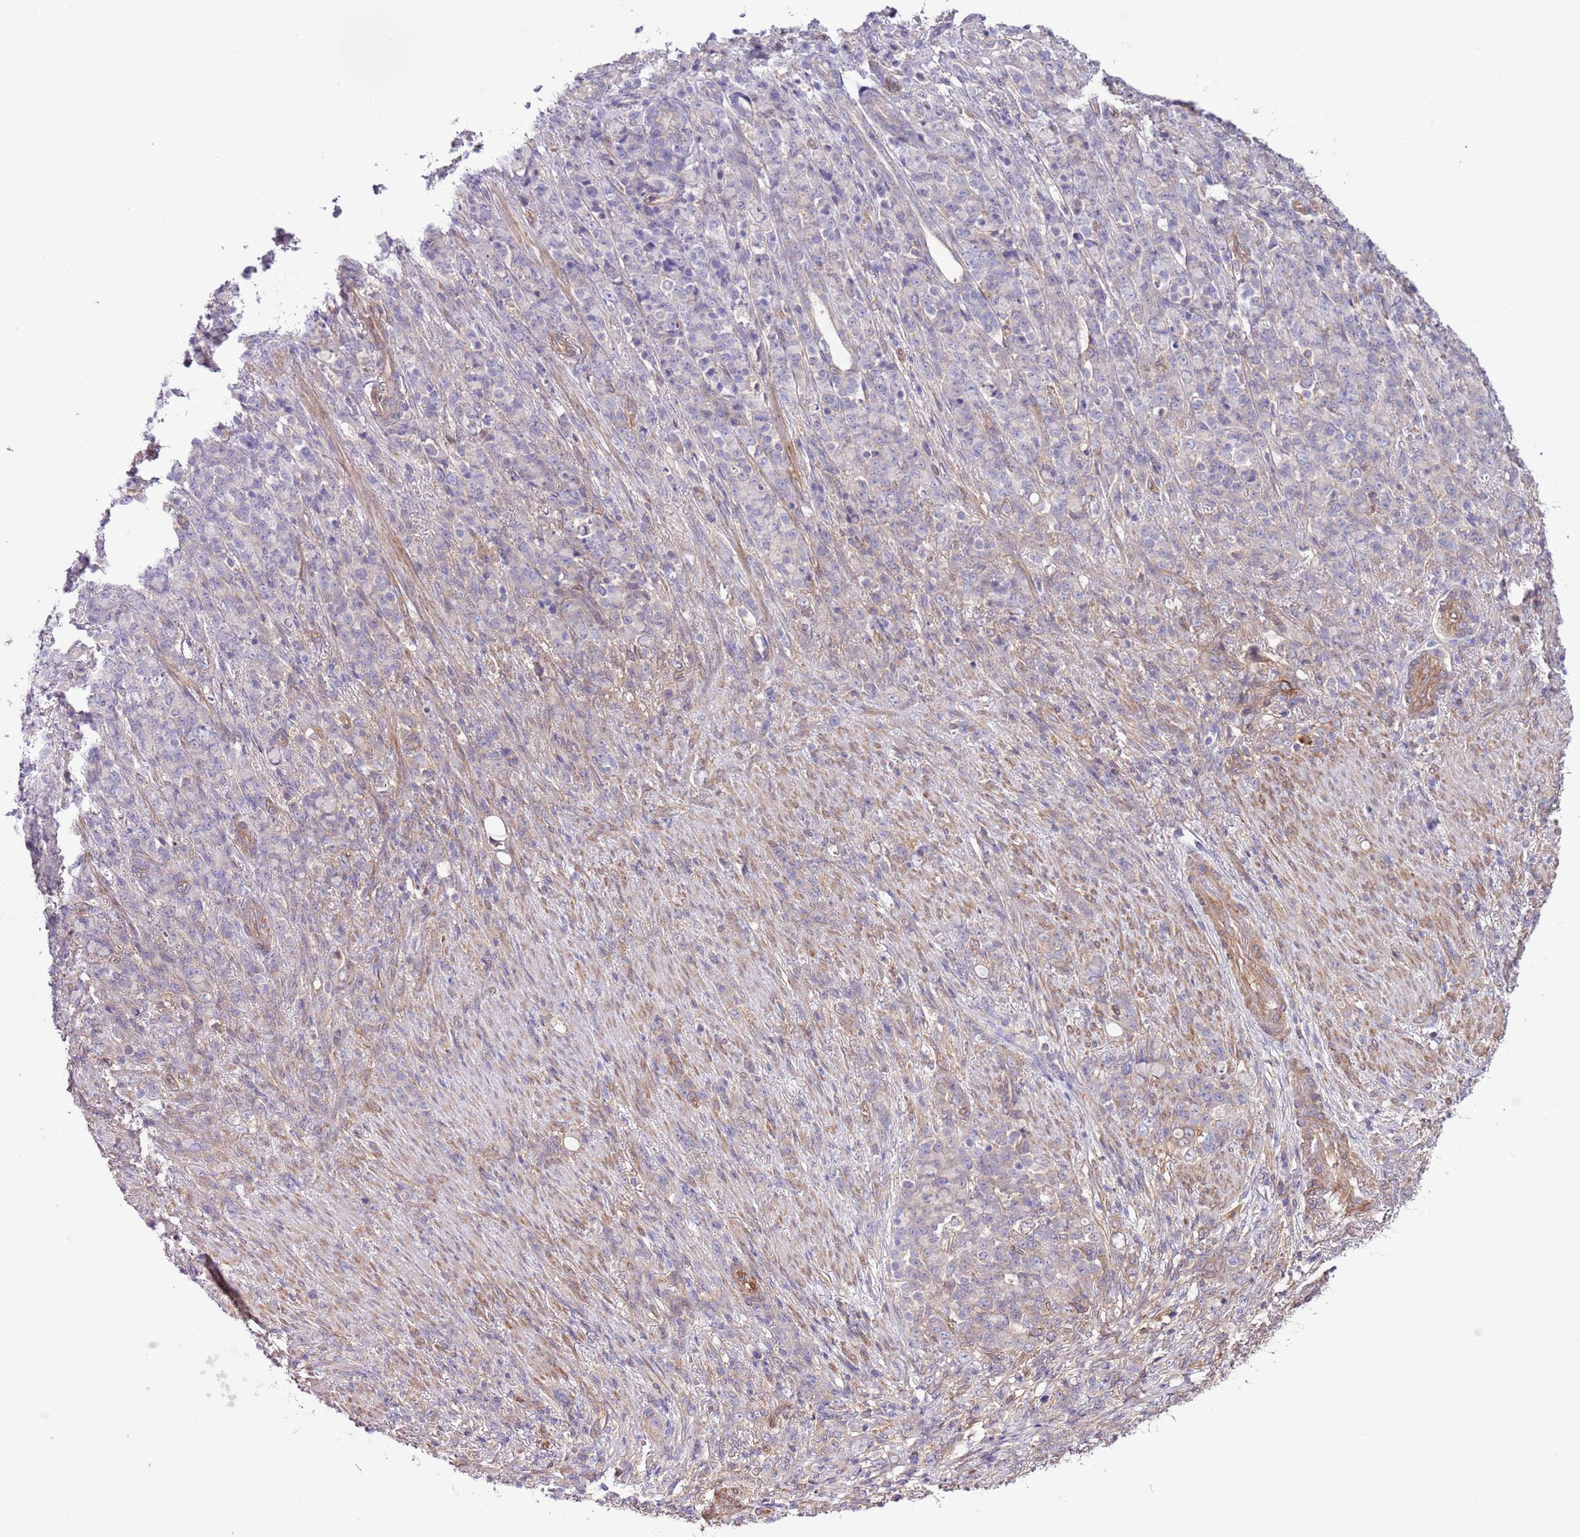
{"staining": {"intensity": "negative", "quantity": "none", "location": "none"}, "tissue": "stomach cancer", "cell_type": "Tumor cells", "image_type": "cancer", "snomed": [{"axis": "morphology", "description": "Adenocarcinoma, NOS"}, {"axis": "topography", "description": "Stomach"}], "caption": "Immunohistochemistry photomicrograph of human adenocarcinoma (stomach) stained for a protein (brown), which demonstrates no positivity in tumor cells.", "gene": "LPIN2", "patient": {"sex": "female", "age": 79}}